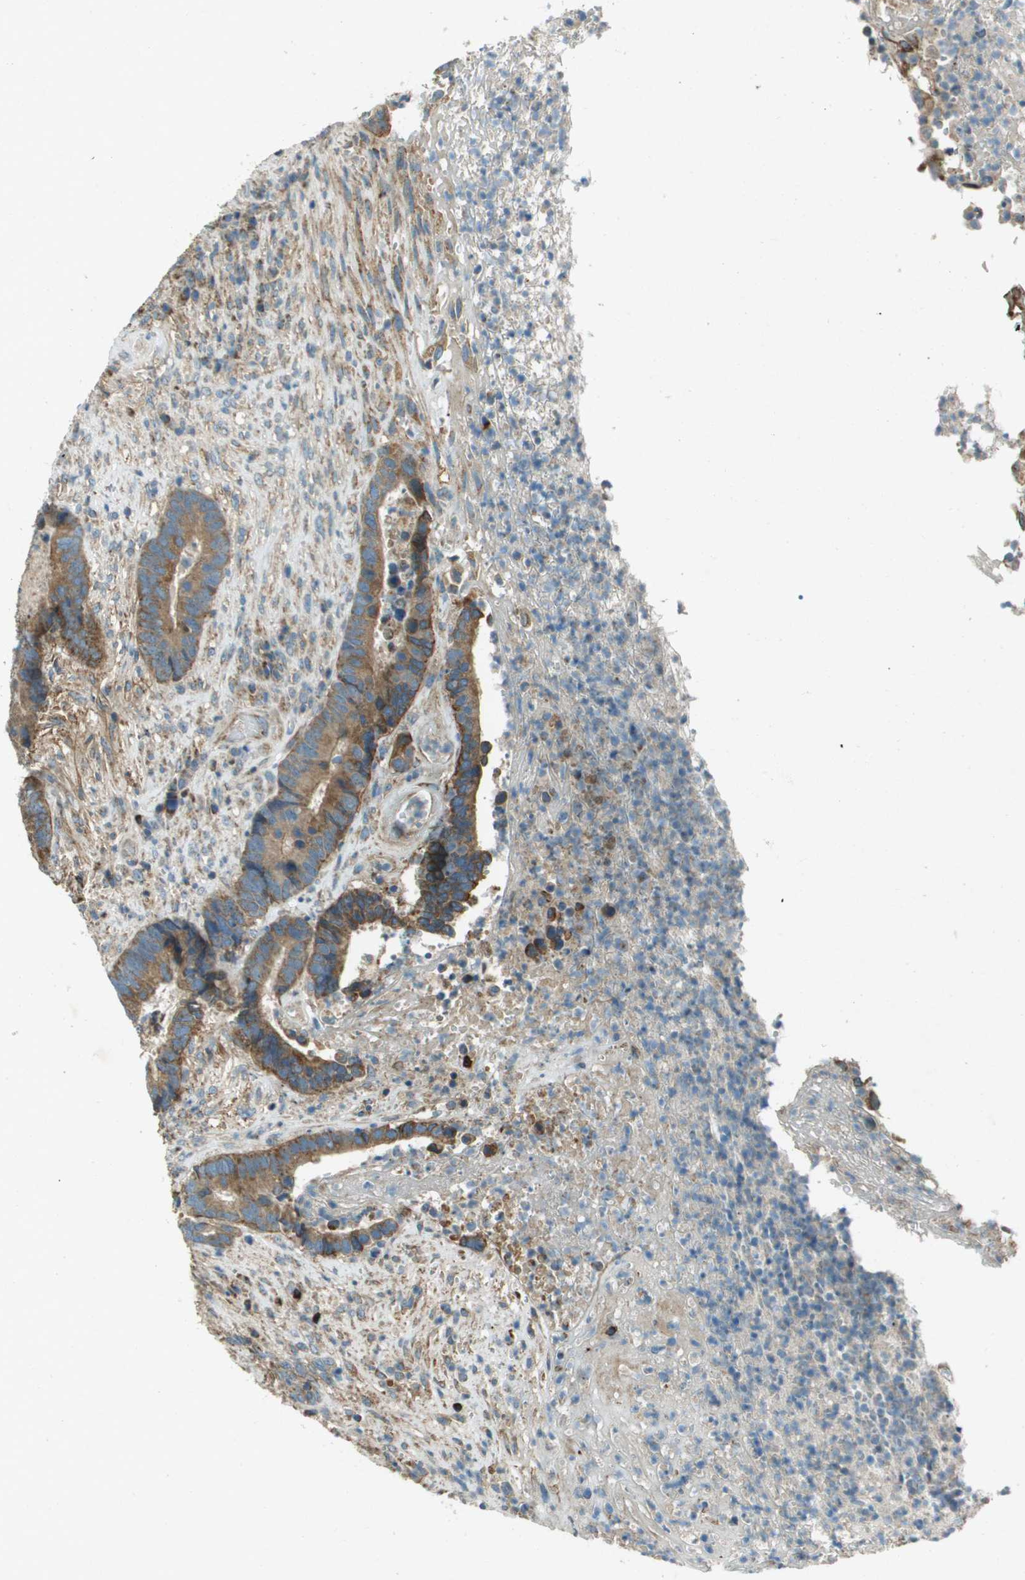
{"staining": {"intensity": "moderate", "quantity": ">75%", "location": "cytoplasmic/membranous"}, "tissue": "colorectal cancer", "cell_type": "Tumor cells", "image_type": "cancer", "snomed": [{"axis": "morphology", "description": "Adenocarcinoma, NOS"}, {"axis": "topography", "description": "Rectum"}], "caption": "A high-resolution image shows immunohistochemistry staining of colorectal cancer, which exhibits moderate cytoplasmic/membranous positivity in approximately >75% of tumor cells.", "gene": "MIGA1", "patient": {"sex": "female", "age": 89}}